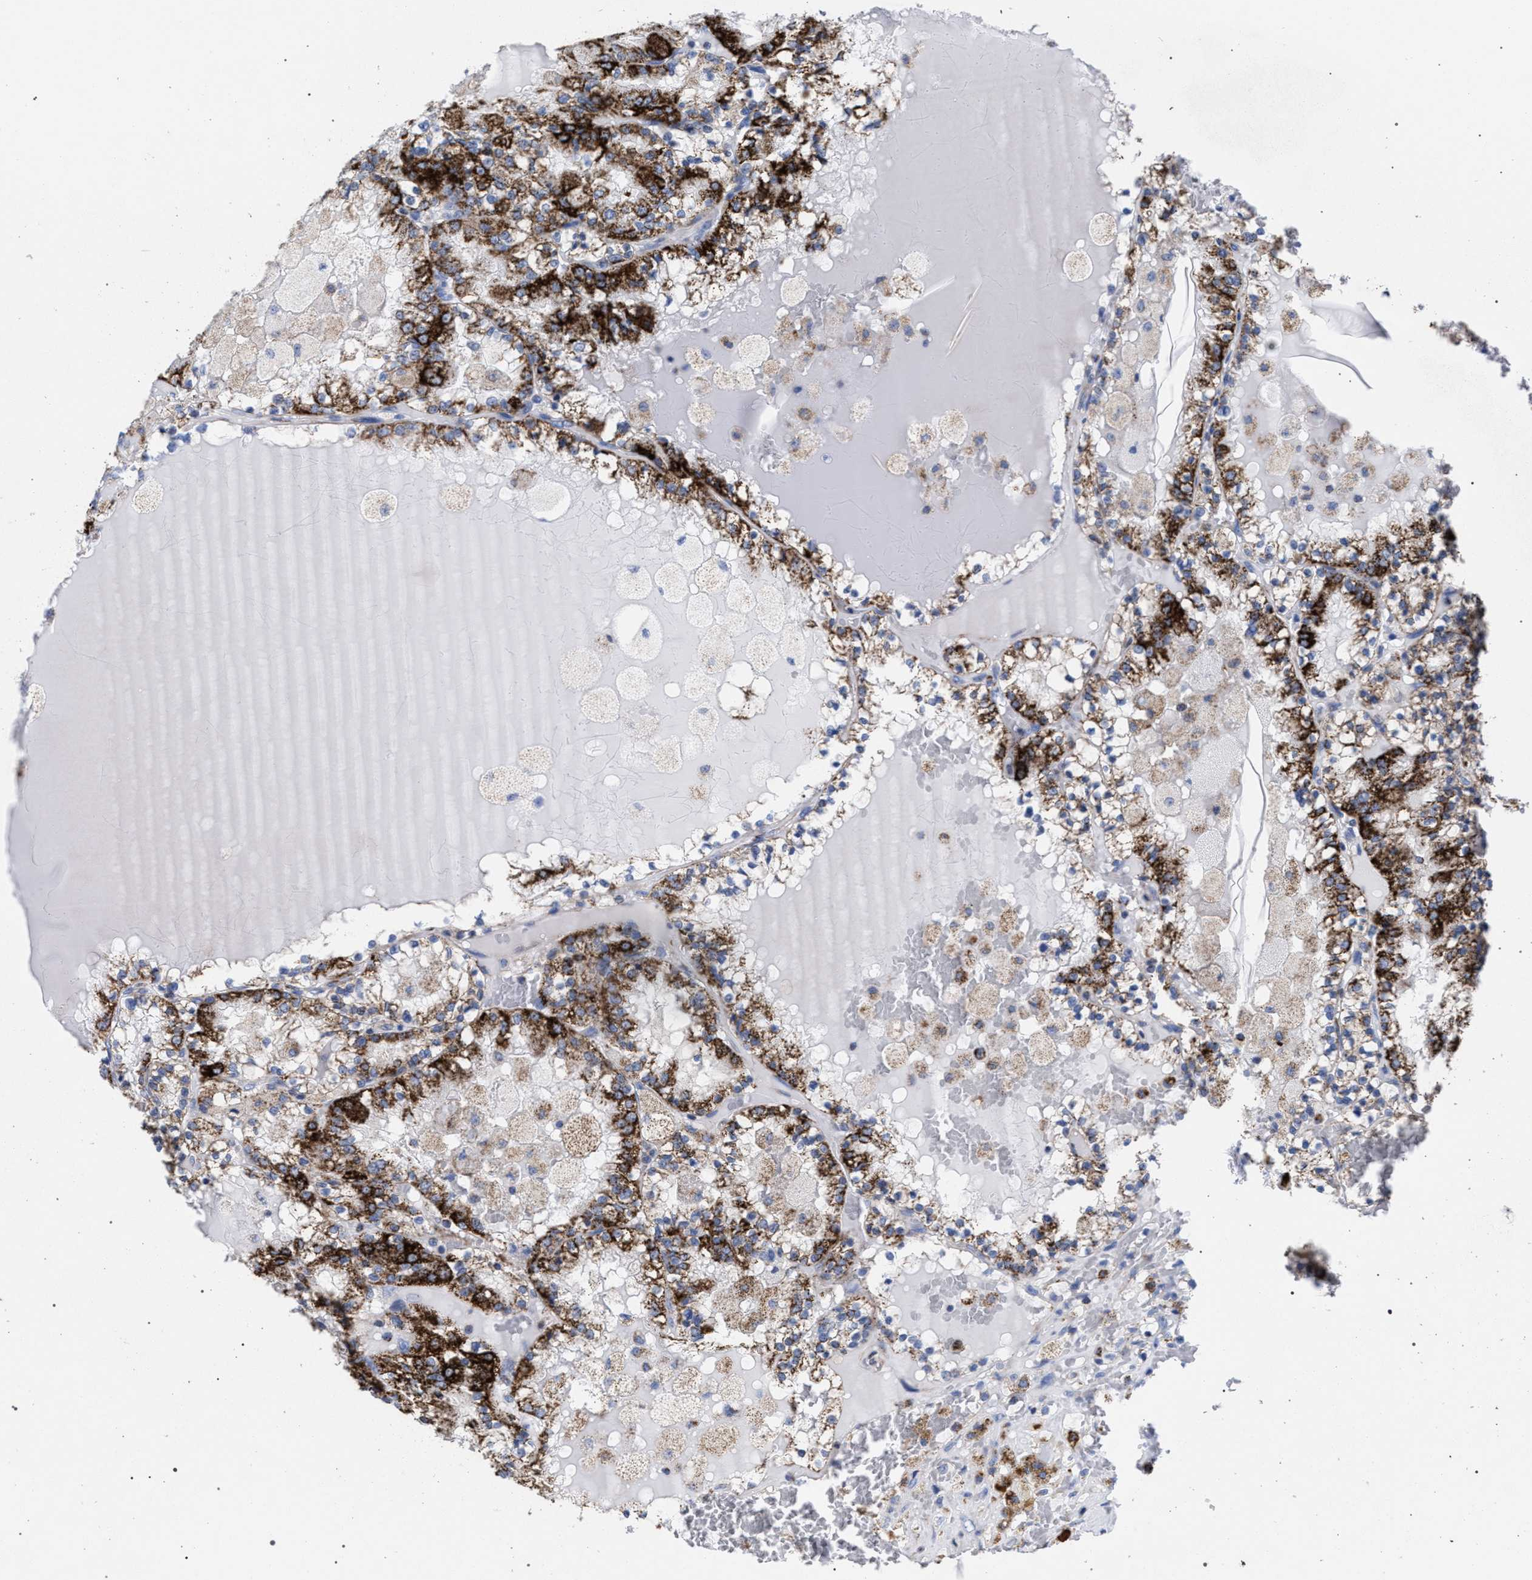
{"staining": {"intensity": "strong", "quantity": ">75%", "location": "cytoplasmic/membranous"}, "tissue": "renal cancer", "cell_type": "Tumor cells", "image_type": "cancer", "snomed": [{"axis": "morphology", "description": "Adenocarcinoma, NOS"}, {"axis": "topography", "description": "Kidney"}], "caption": "Immunohistochemical staining of human renal adenocarcinoma demonstrates high levels of strong cytoplasmic/membranous staining in about >75% of tumor cells.", "gene": "ACADS", "patient": {"sex": "female", "age": 56}}